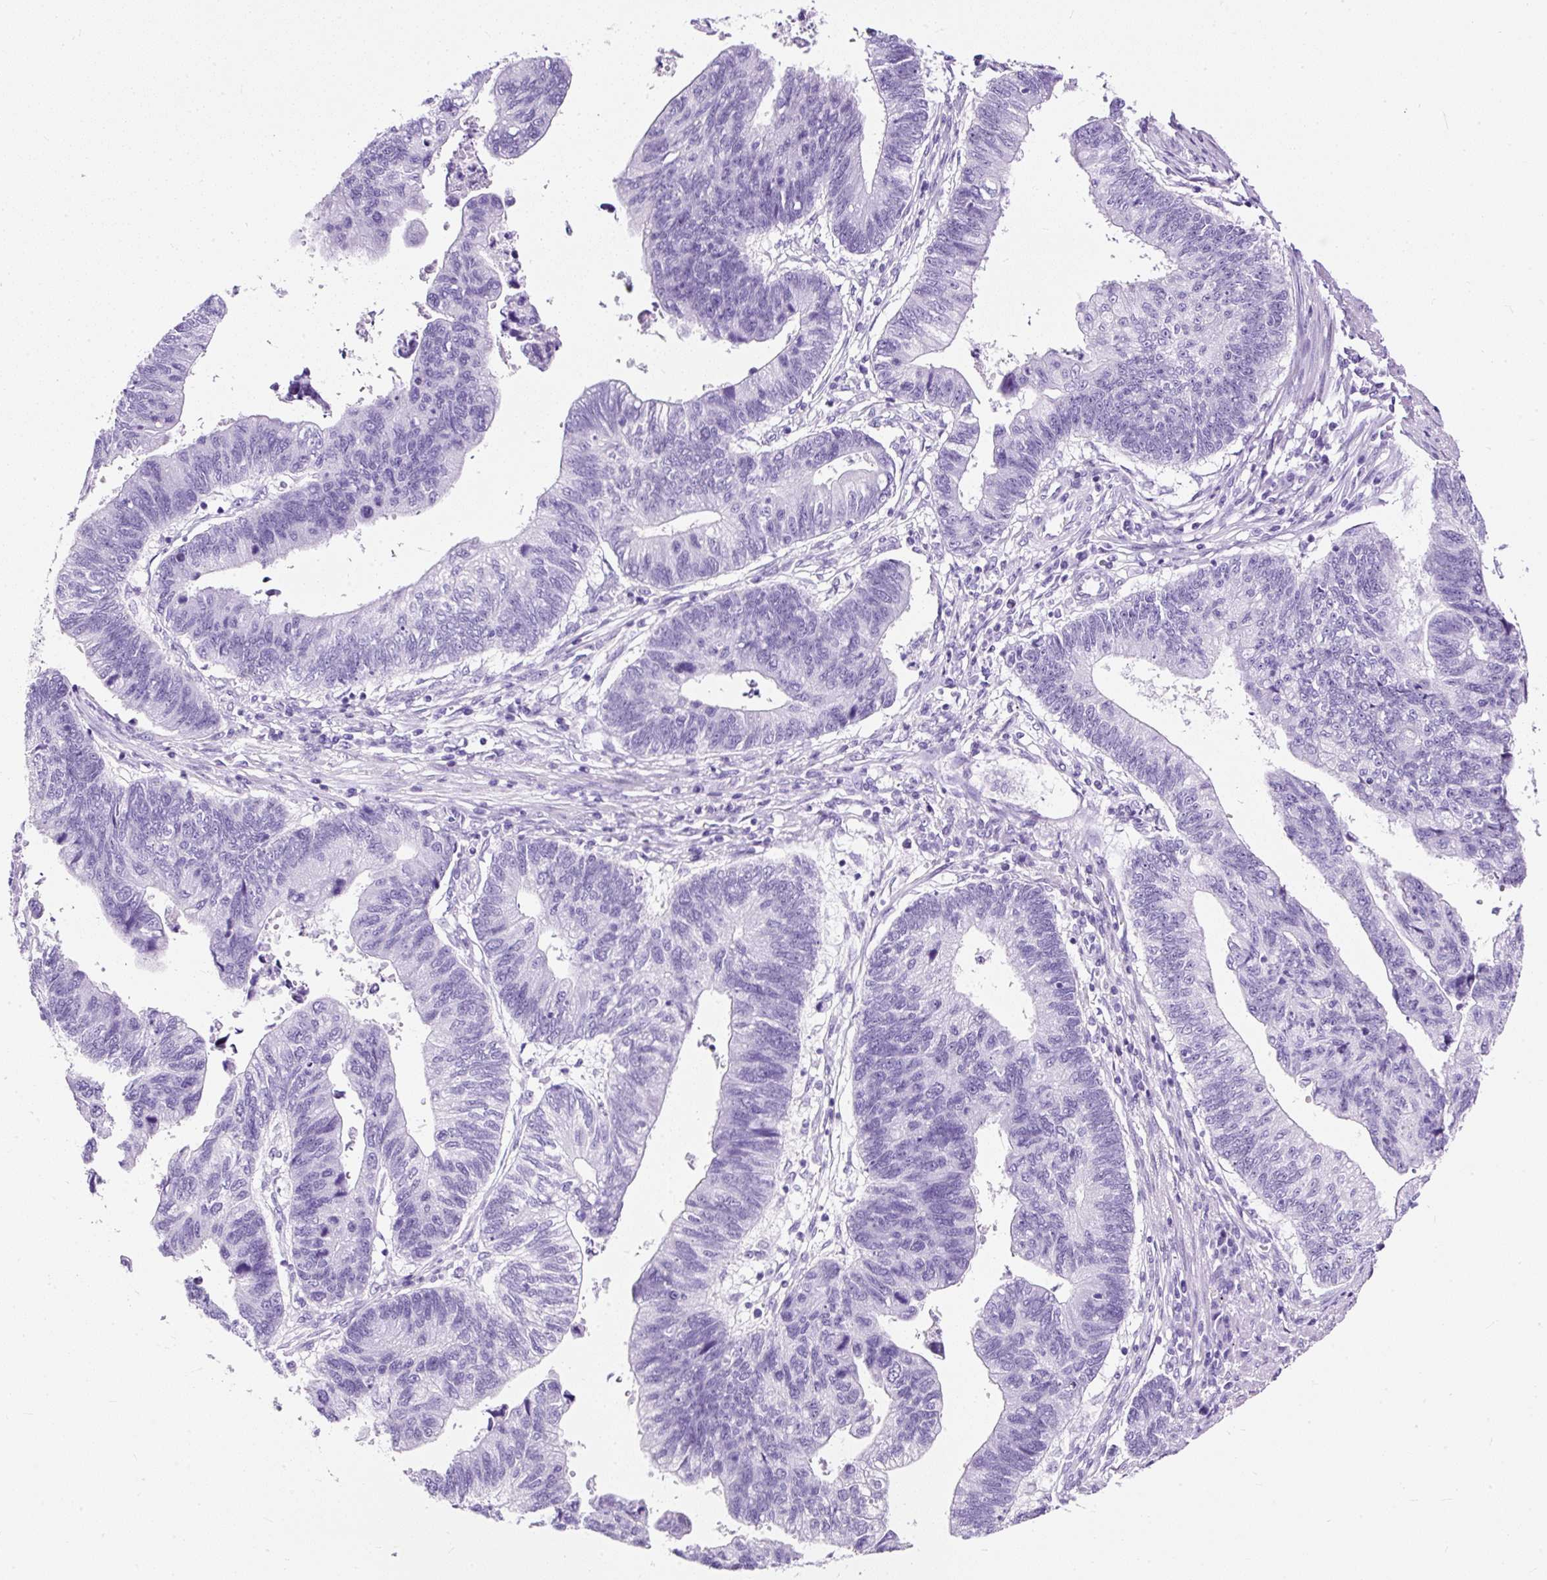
{"staining": {"intensity": "negative", "quantity": "none", "location": "none"}, "tissue": "stomach cancer", "cell_type": "Tumor cells", "image_type": "cancer", "snomed": [{"axis": "morphology", "description": "Adenocarcinoma, NOS"}, {"axis": "topography", "description": "Stomach"}], "caption": "DAB immunohistochemical staining of stomach cancer shows no significant positivity in tumor cells. (Stains: DAB immunohistochemistry with hematoxylin counter stain, Microscopy: brightfield microscopy at high magnification).", "gene": "NTS", "patient": {"sex": "male", "age": 59}}